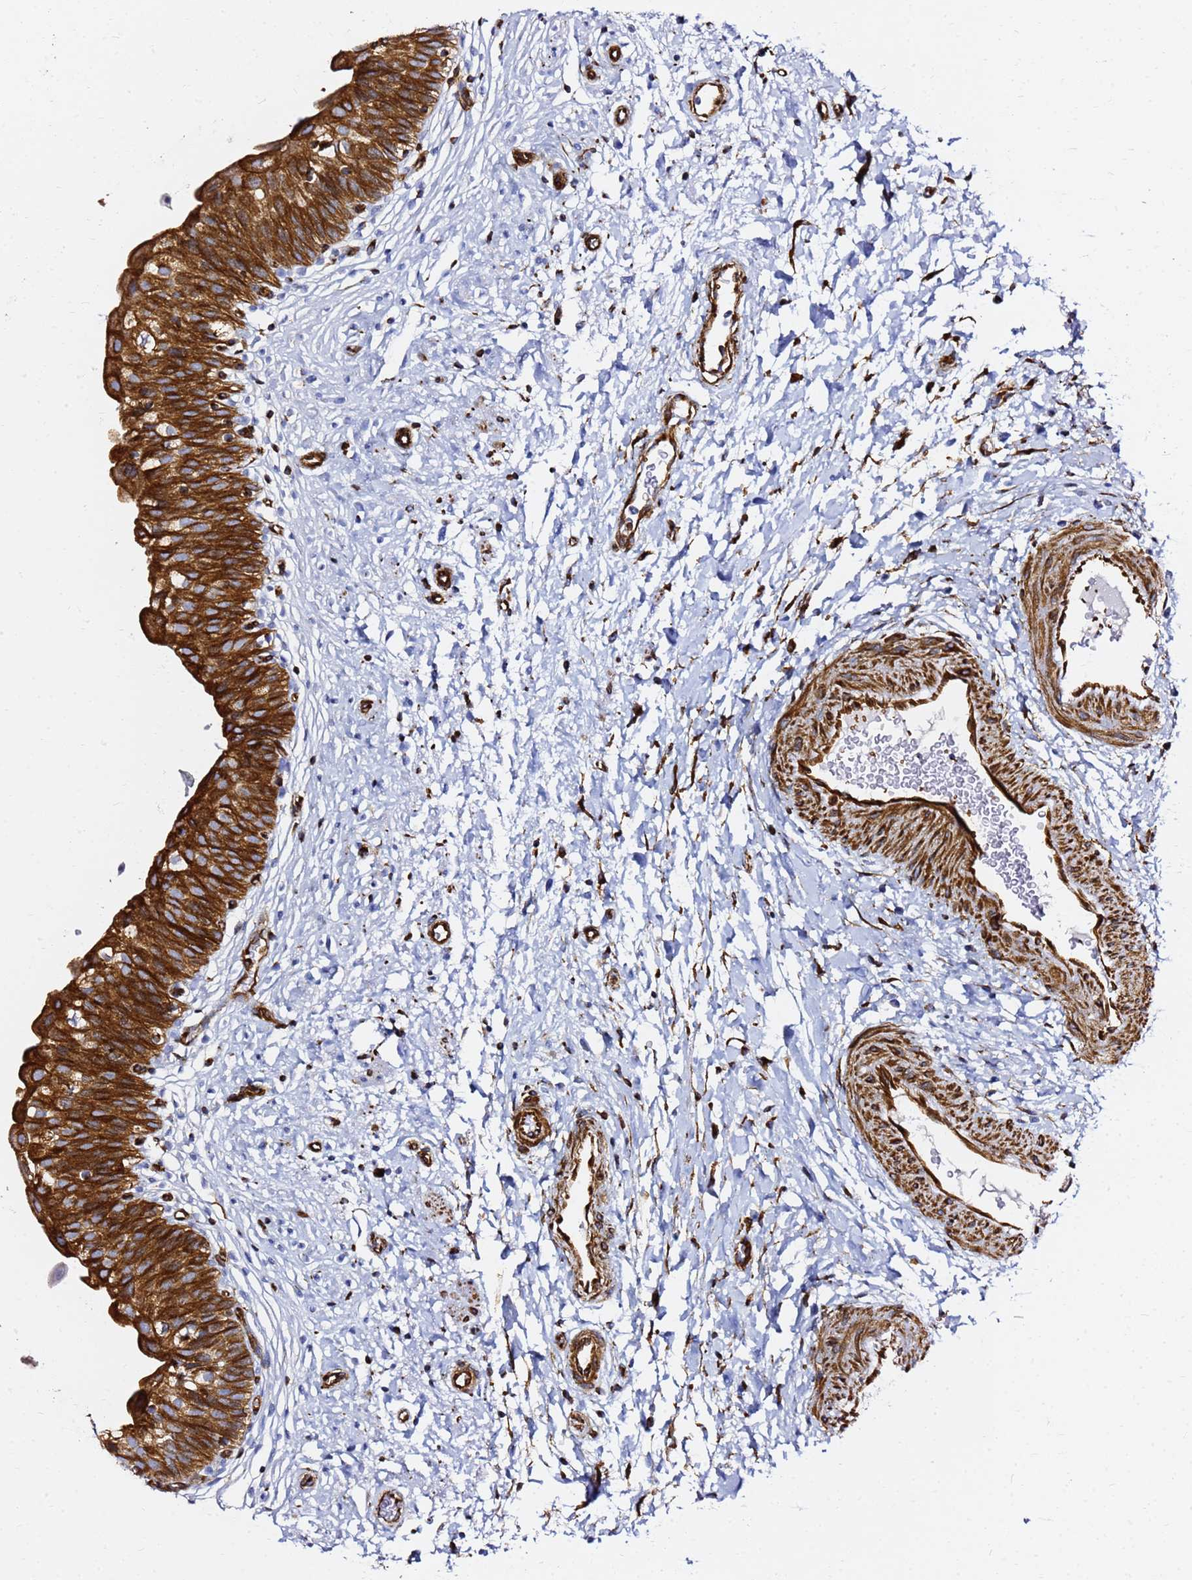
{"staining": {"intensity": "strong", "quantity": ">75%", "location": "cytoplasmic/membranous"}, "tissue": "urinary bladder", "cell_type": "Urothelial cells", "image_type": "normal", "snomed": [{"axis": "morphology", "description": "Normal tissue, NOS"}, {"axis": "topography", "description": "Urinary bladder"}], "caption": "The histopathology image shows staining of normal urinary bladder, revealing strong cytoplasmic/membranous protein positivity (brown color) within urothelial cells. The staining is performed using DAB brown chromogen to label protein expression. The nuclei are counter-stained blue using hematoxylin.", "gene": "TUBA8", "patient": {"sex": "male", "age": 55}}